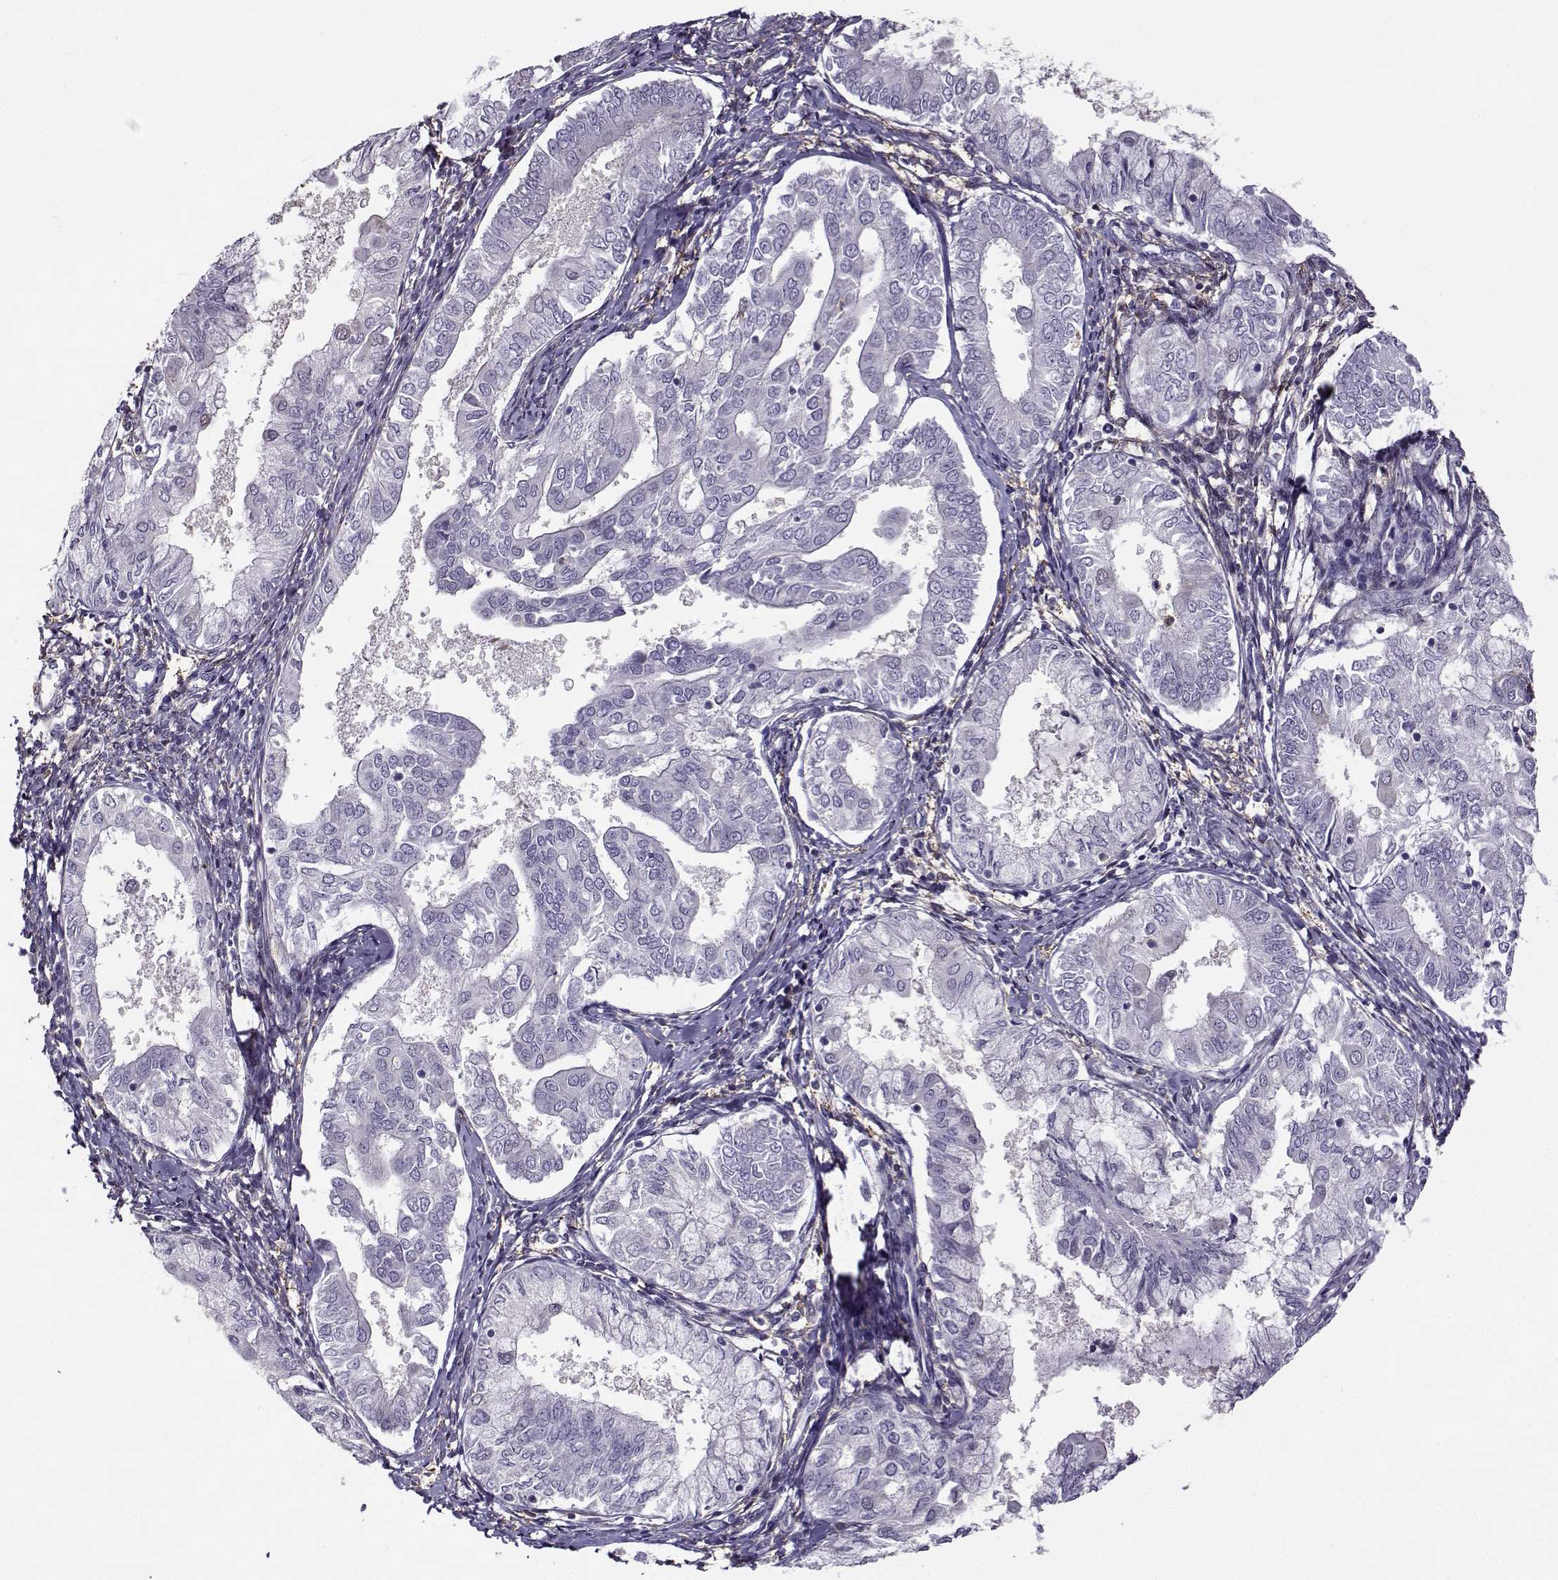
{"staining": {"intensity": "negative", "quantity": "none", "location": "none"}, "tissue": "endometrial cancer", "cell_type": "Tumor cells", "image_type": "cancer", "snomed": [{"axis": "morphology", "description": "Adenocarcinoma, NOS"}, {"axis": "topography", "description": "Endometrium"}], "caption": "There is no significant staining in tumor cells of endometrial cancer.", "gene": "UCP3", "patient": {"sex": "female", "age": 68}}